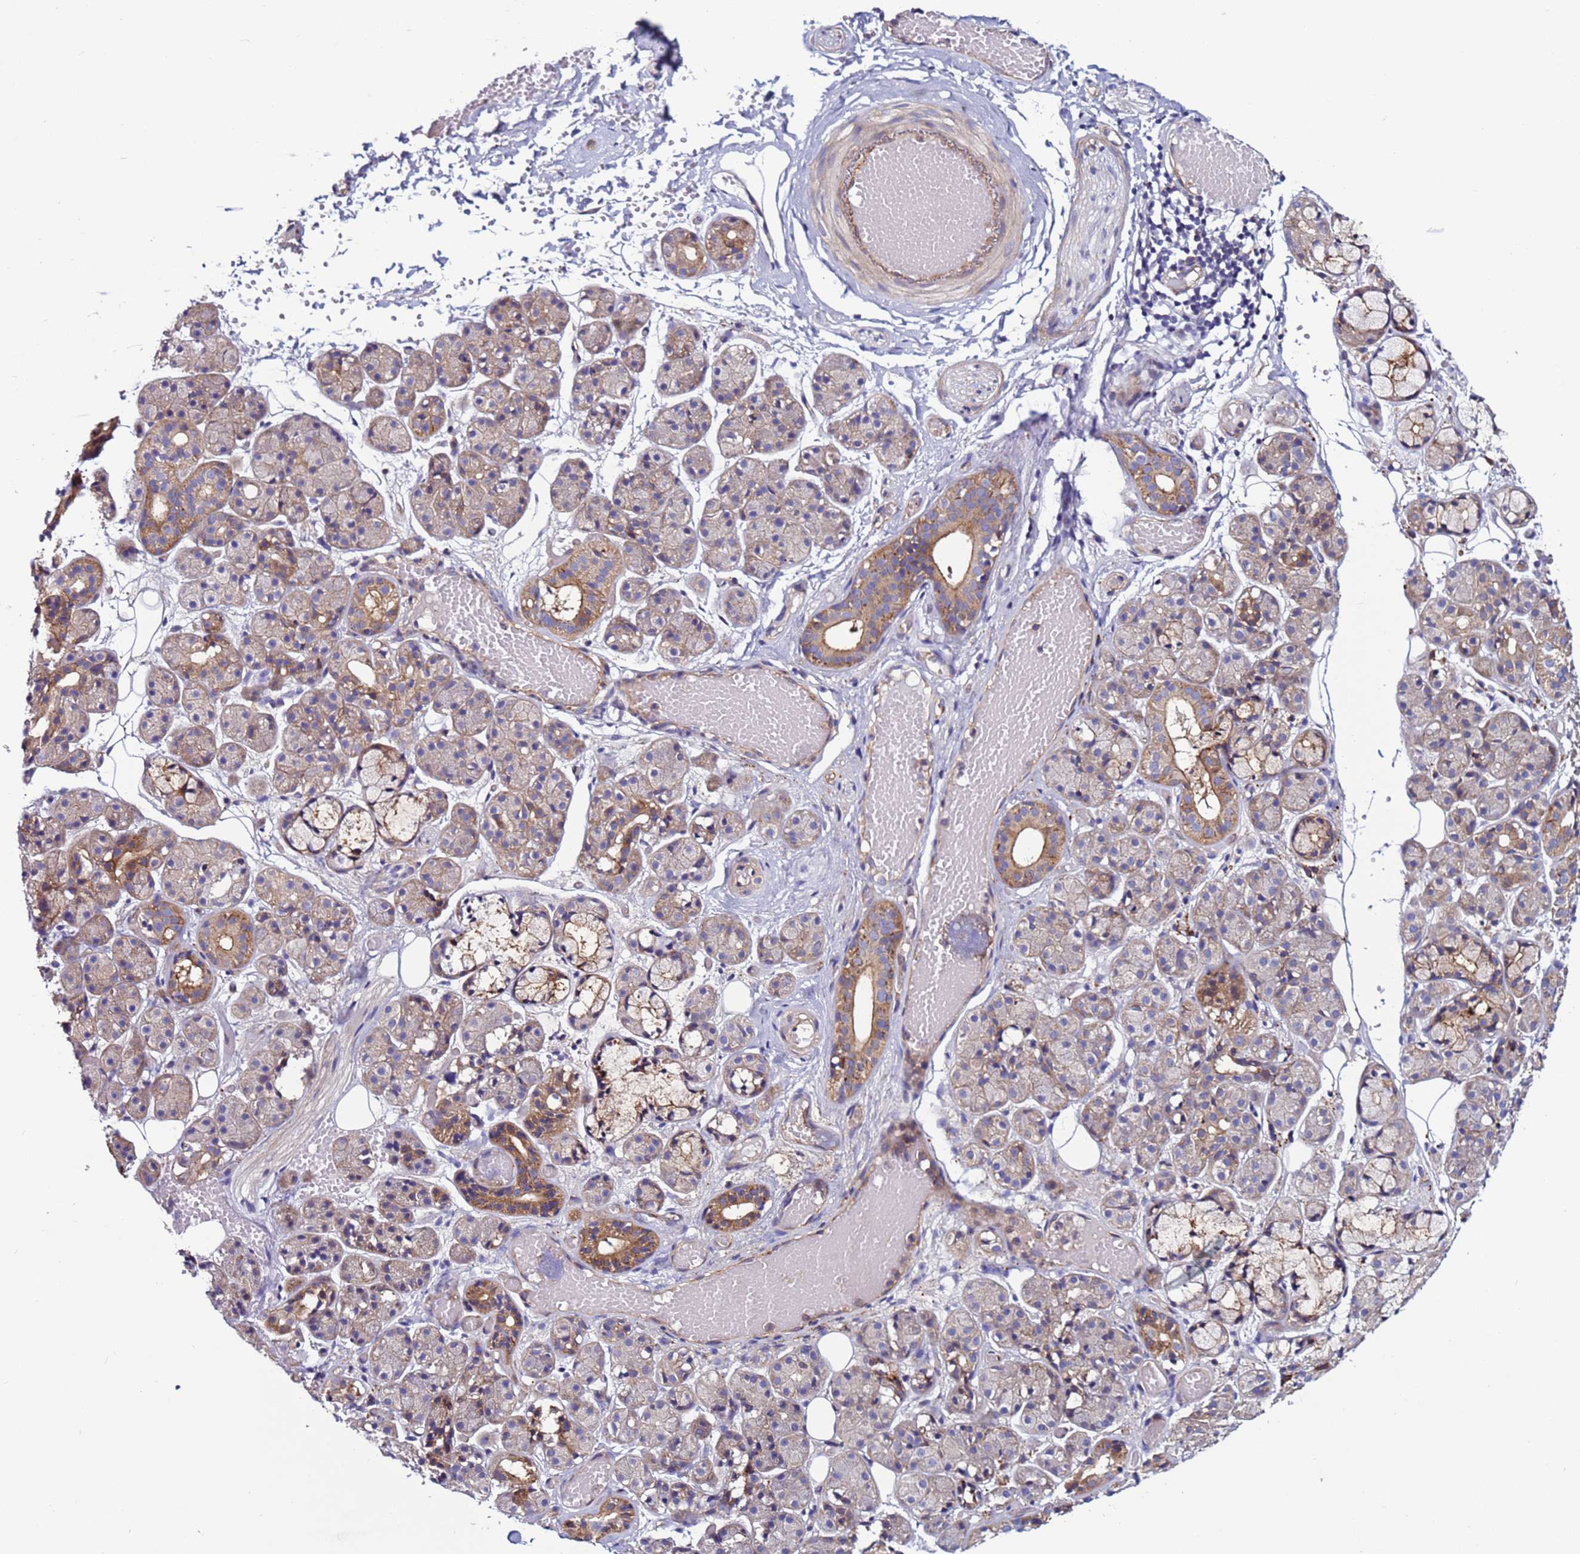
{"staining": {"intensity": "moderate", "quantity": "<25%", "location": "cytoplasmic/membranous"}, "tissue": "salivary gland", "cell_type": "Glandular cells", "image_type": "normal", "snomed": [{"axis": "morphology", "description": "Normal tissue, NOS"}, {"axis": "topography", "description": "Salivary gland"}], "caption": "The photomicrograph reveals immunohistochemical staining of normal salivary gland. There is moderate cytoplasmic/membranous staining is appreciated in about <25% of glandular cells.", "gene": "EFCAB8", "patient": {"sex": "male", "age": 63}}